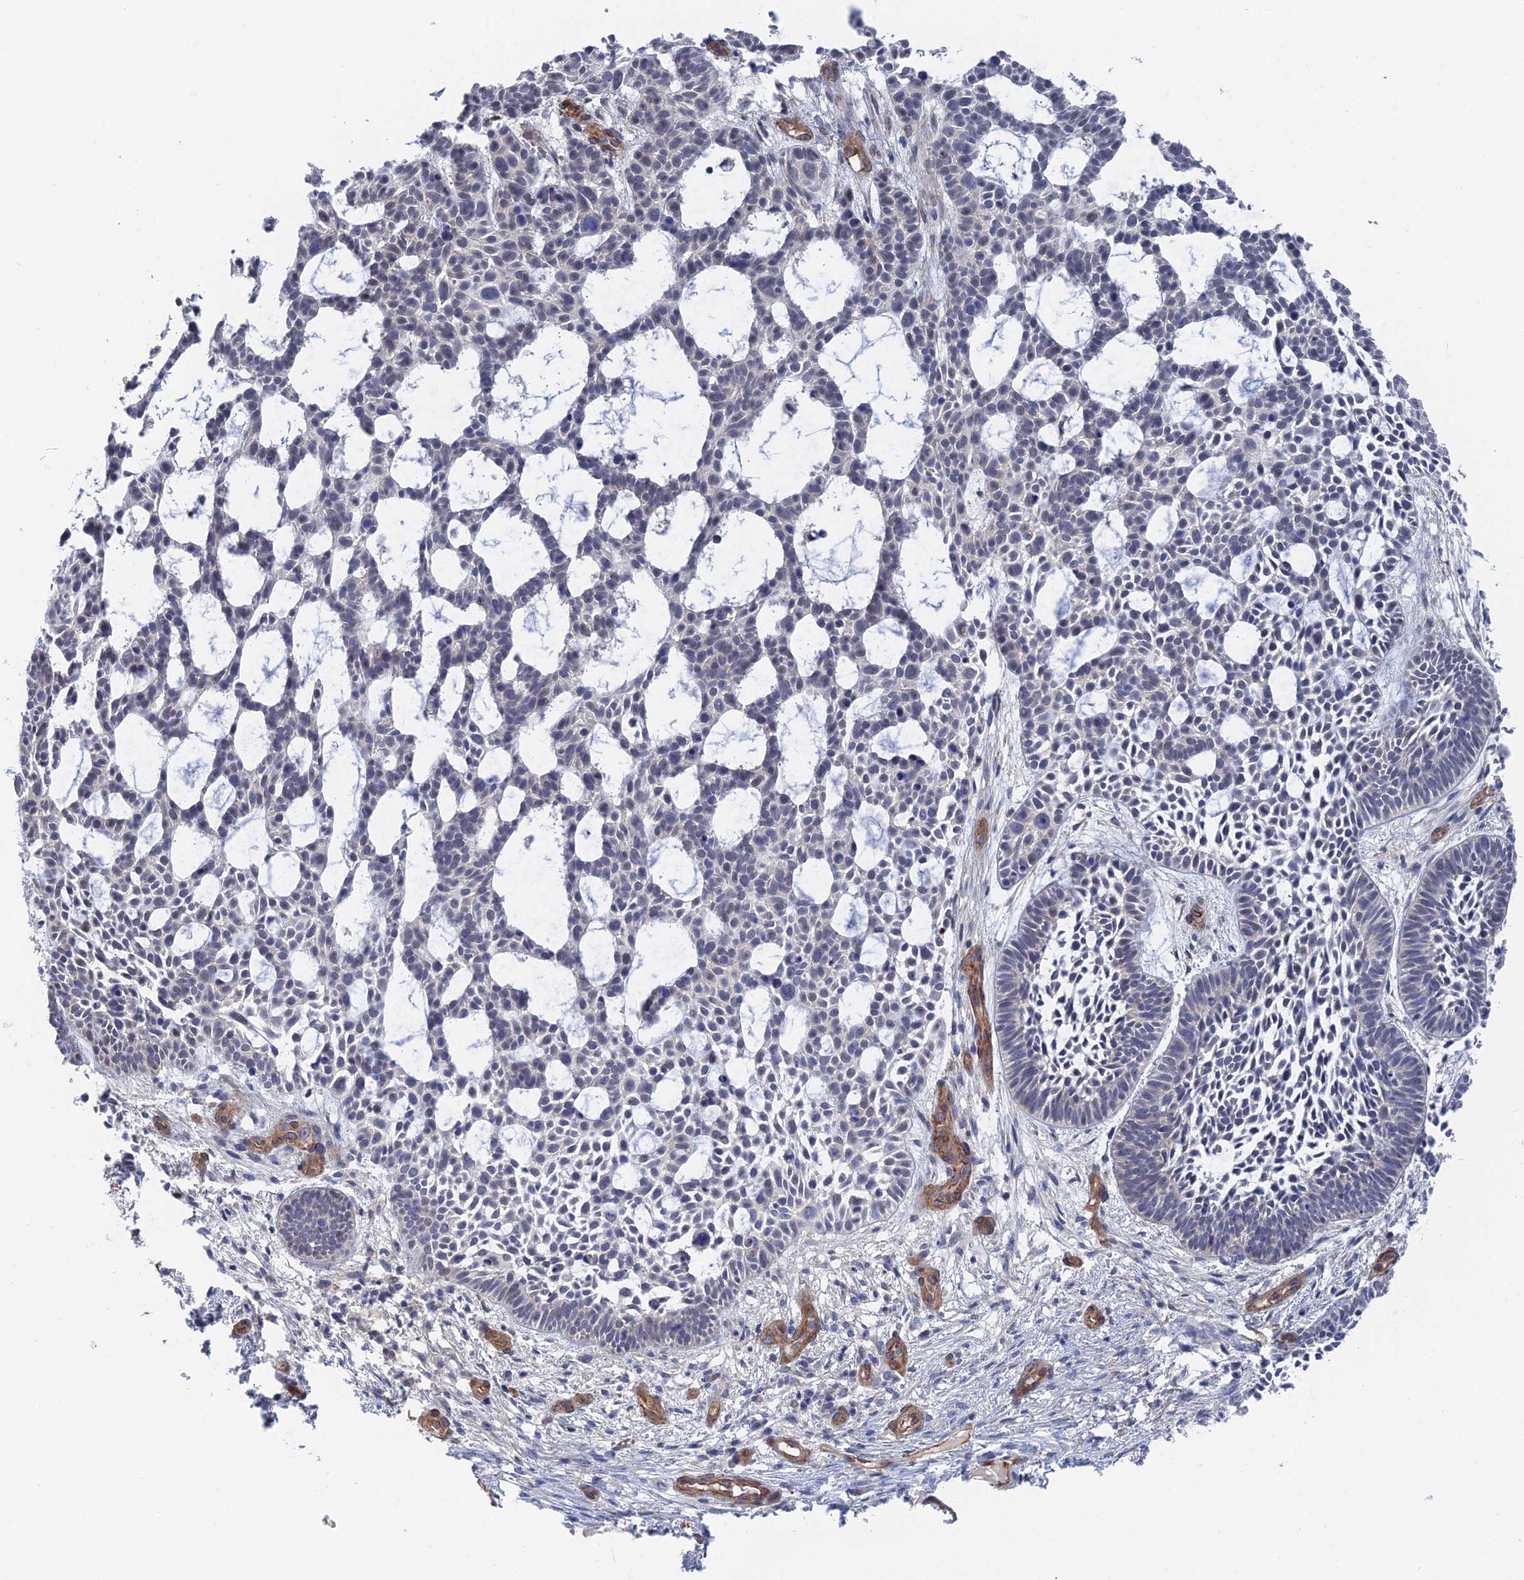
{"staining": {"intensity": "negative", "quantity": "none", "location": "none"}, "tissue": "skin cancer", "cell_type": "Tumor cells", "image_type": "cancer", "snomed": [{"axis": "morphology", "description": "Basal cell carcinoma"}, {"axis": "topography", "description": "Skin"}], "caption": "DAB (3,3'-diaminobenzidine) immunohistochemical staining of skin cancer (basal cell carcinoma) shows no significant positivity in tumor cells.", "gene": "MTHFSD", "patient": {"sex": "male", "age": 89}}